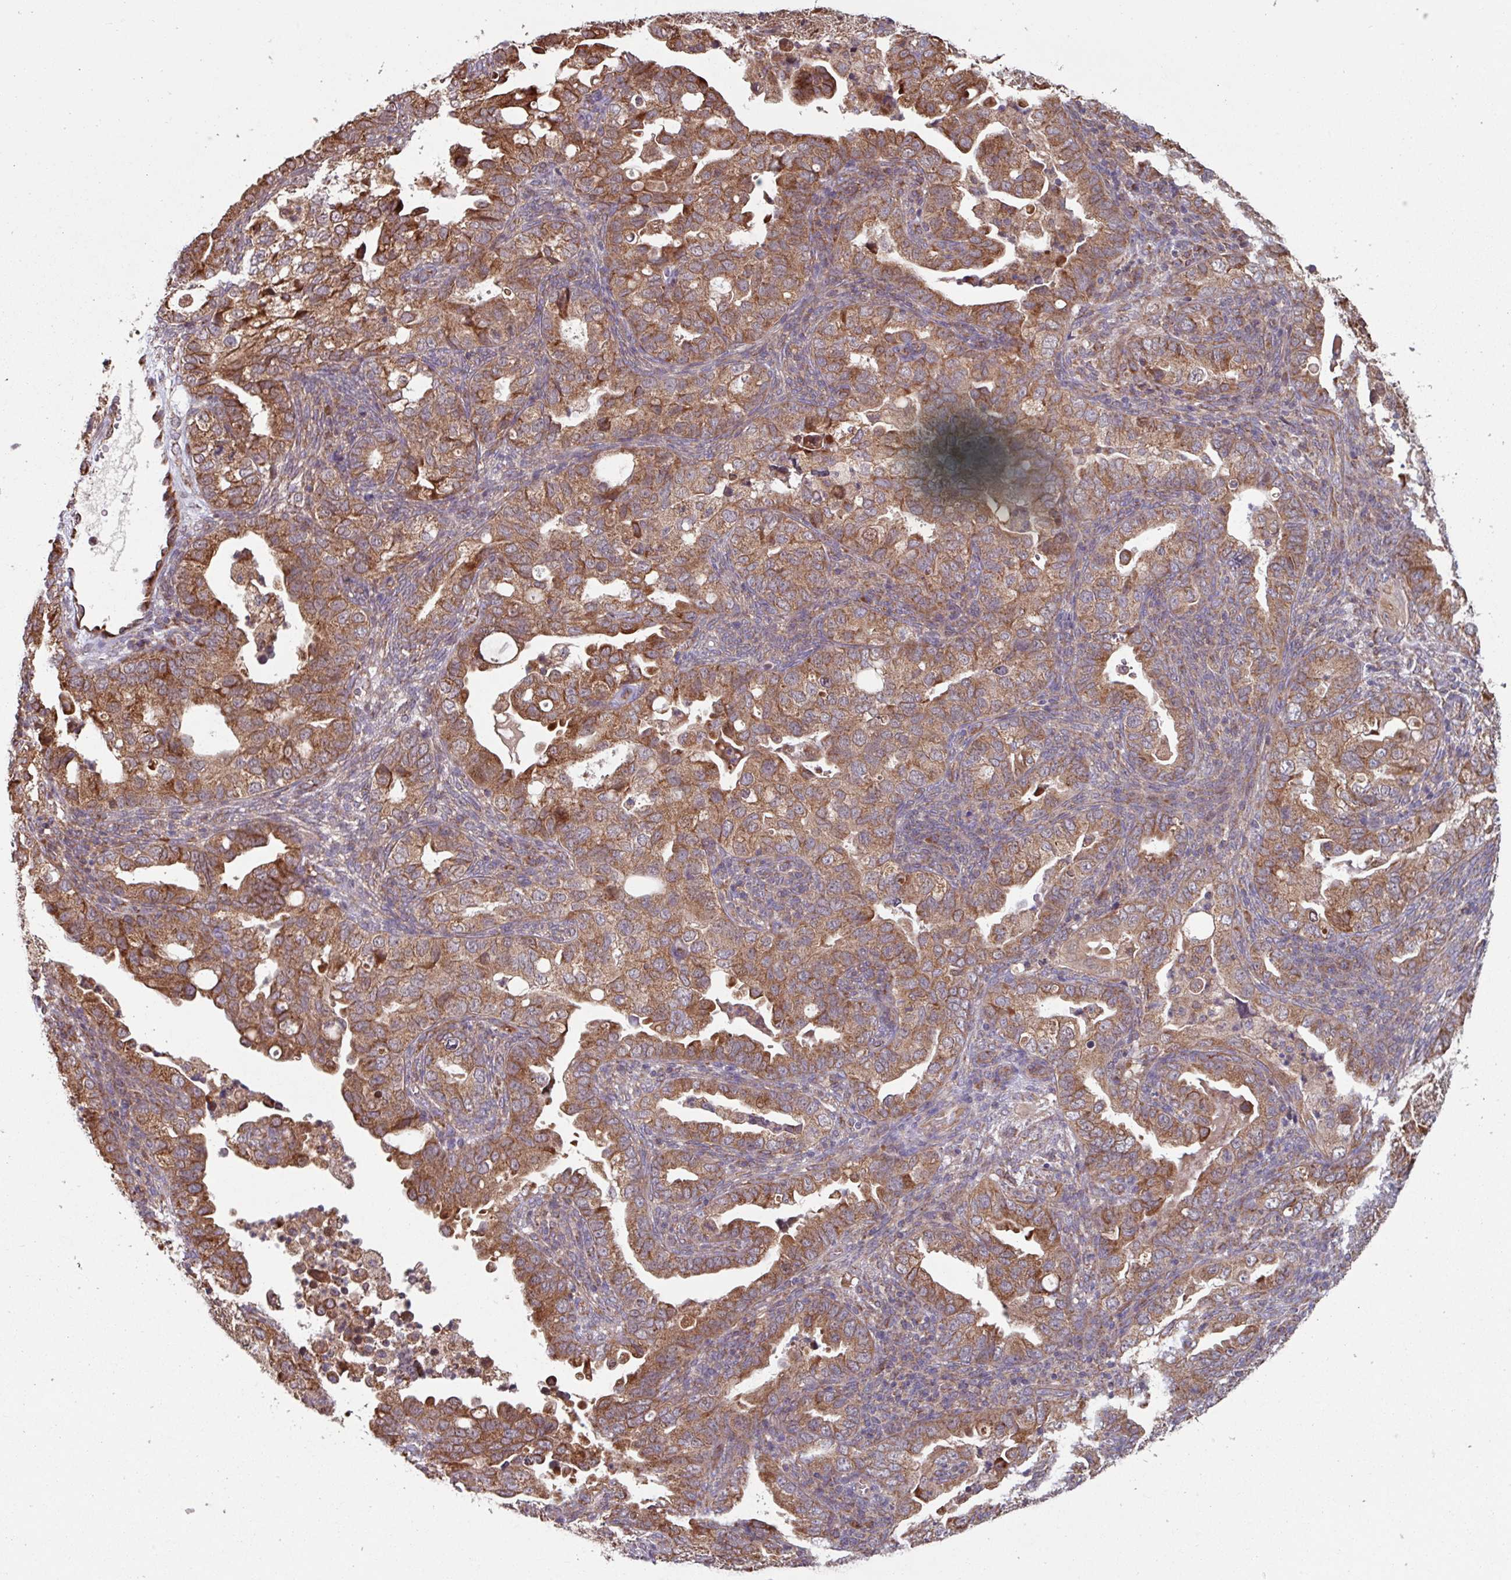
{"staining": {"intensity": "moderate", "quantity": ">75%", "location": "cytoplasmic/membranous"}, "tissue": "endometrial cancer", "cell_type": "Tumor cells", "image_type": "cancer", "snomed": [{"axis": "morphology", "description": "Adenocarcinoma, NOS"}, {"axis": "topography", "description": "Endometrium"}], "caption": "Endometrial cancer stained with a brown dye demonstrates moderate cytoplasmic/membranous positive expression in approximately >75% of tumor cells.", "gene": "COX7C", "patient": {"sex": "female", "age": 57}}